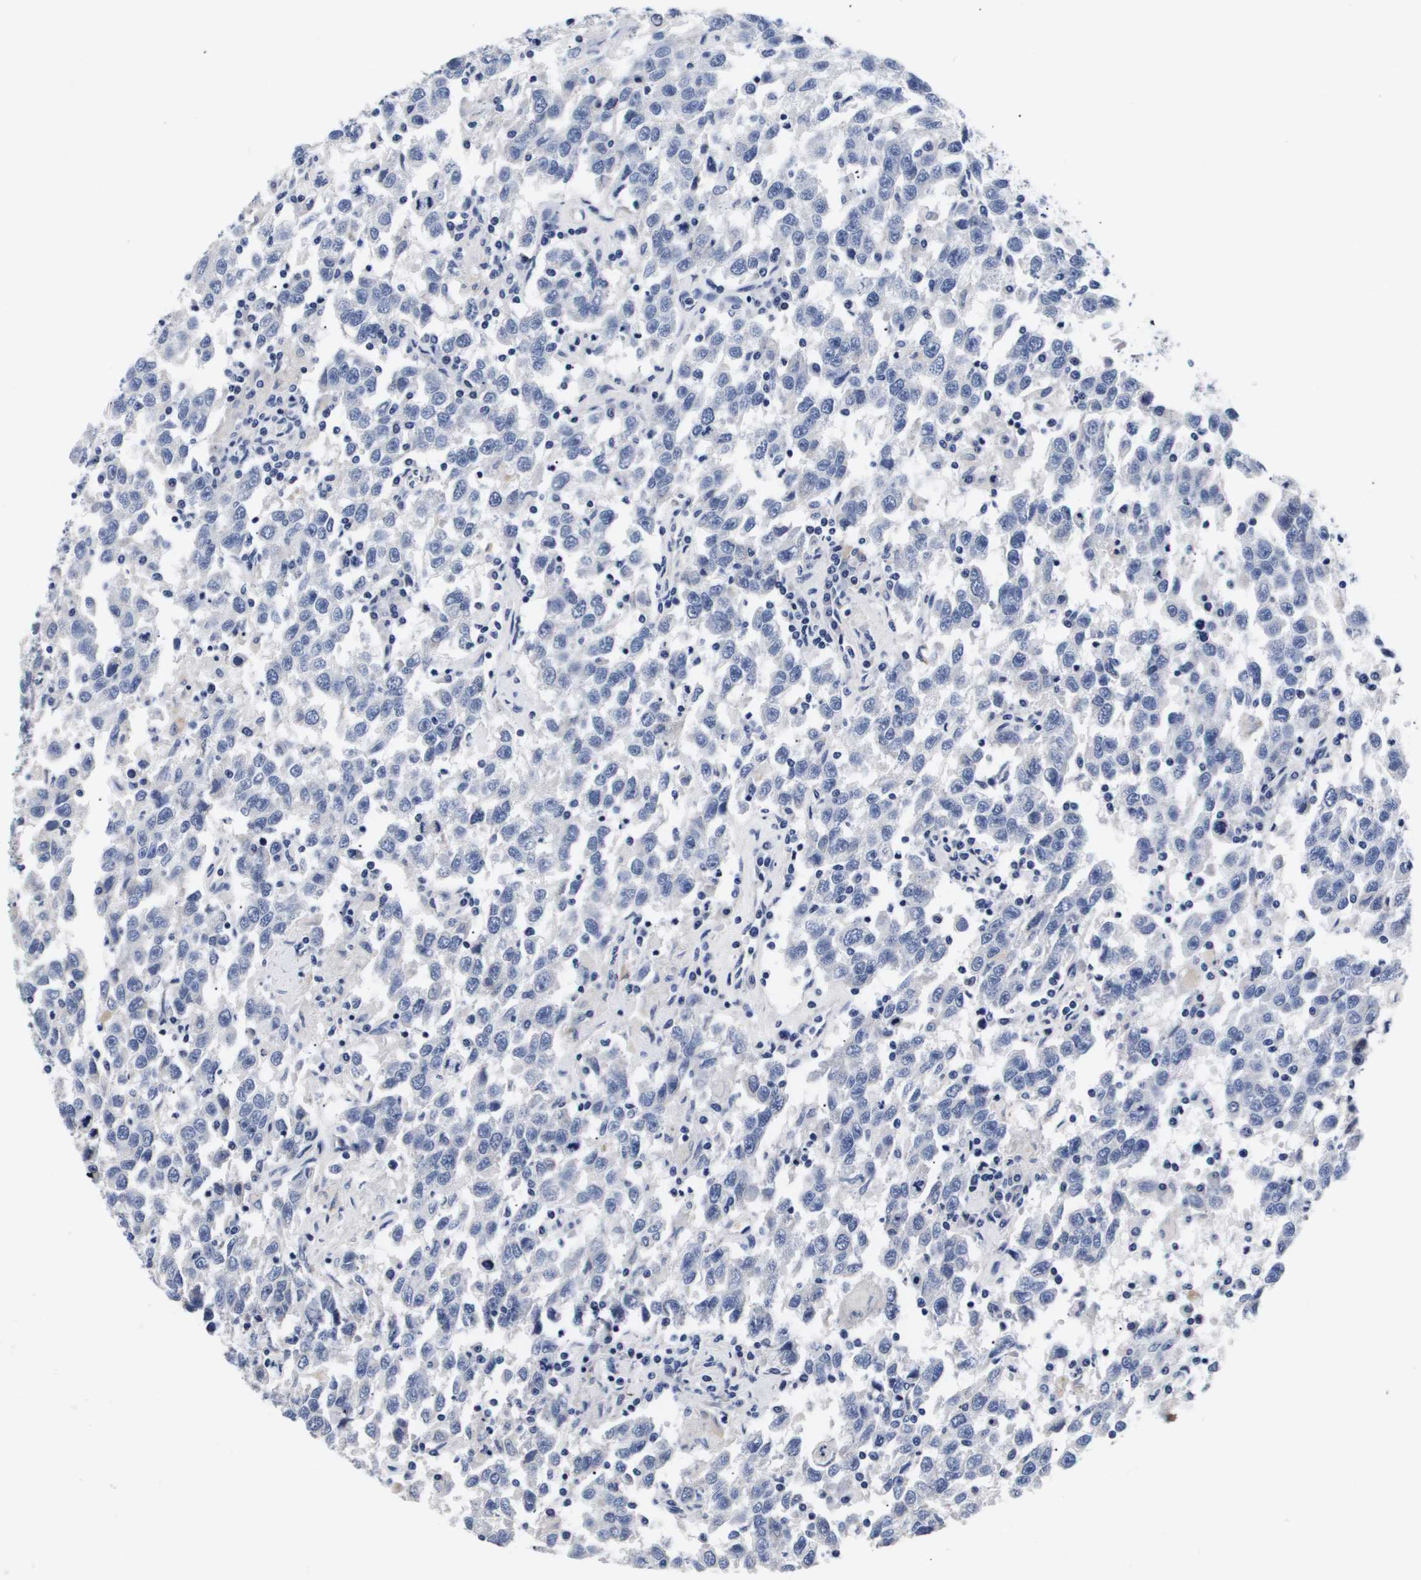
{"staining": {"intensity": "negative", "quantity": "none", "location": "none"}, "tissue": "testis cancer", "cell_type": "Tumor cells", "image_type": "cancer", "snomed": [{"axis": "morphology", "description": "Seminoma, NOS"}, {"axis": "topography", "description": "Testis"}], "caption": "This is an IHC micrograph of testis seminoma. There is no positivity in tumor cells.", "gene": "ATP6V0A4", "patient": {"sex": "male", "age": 41}}